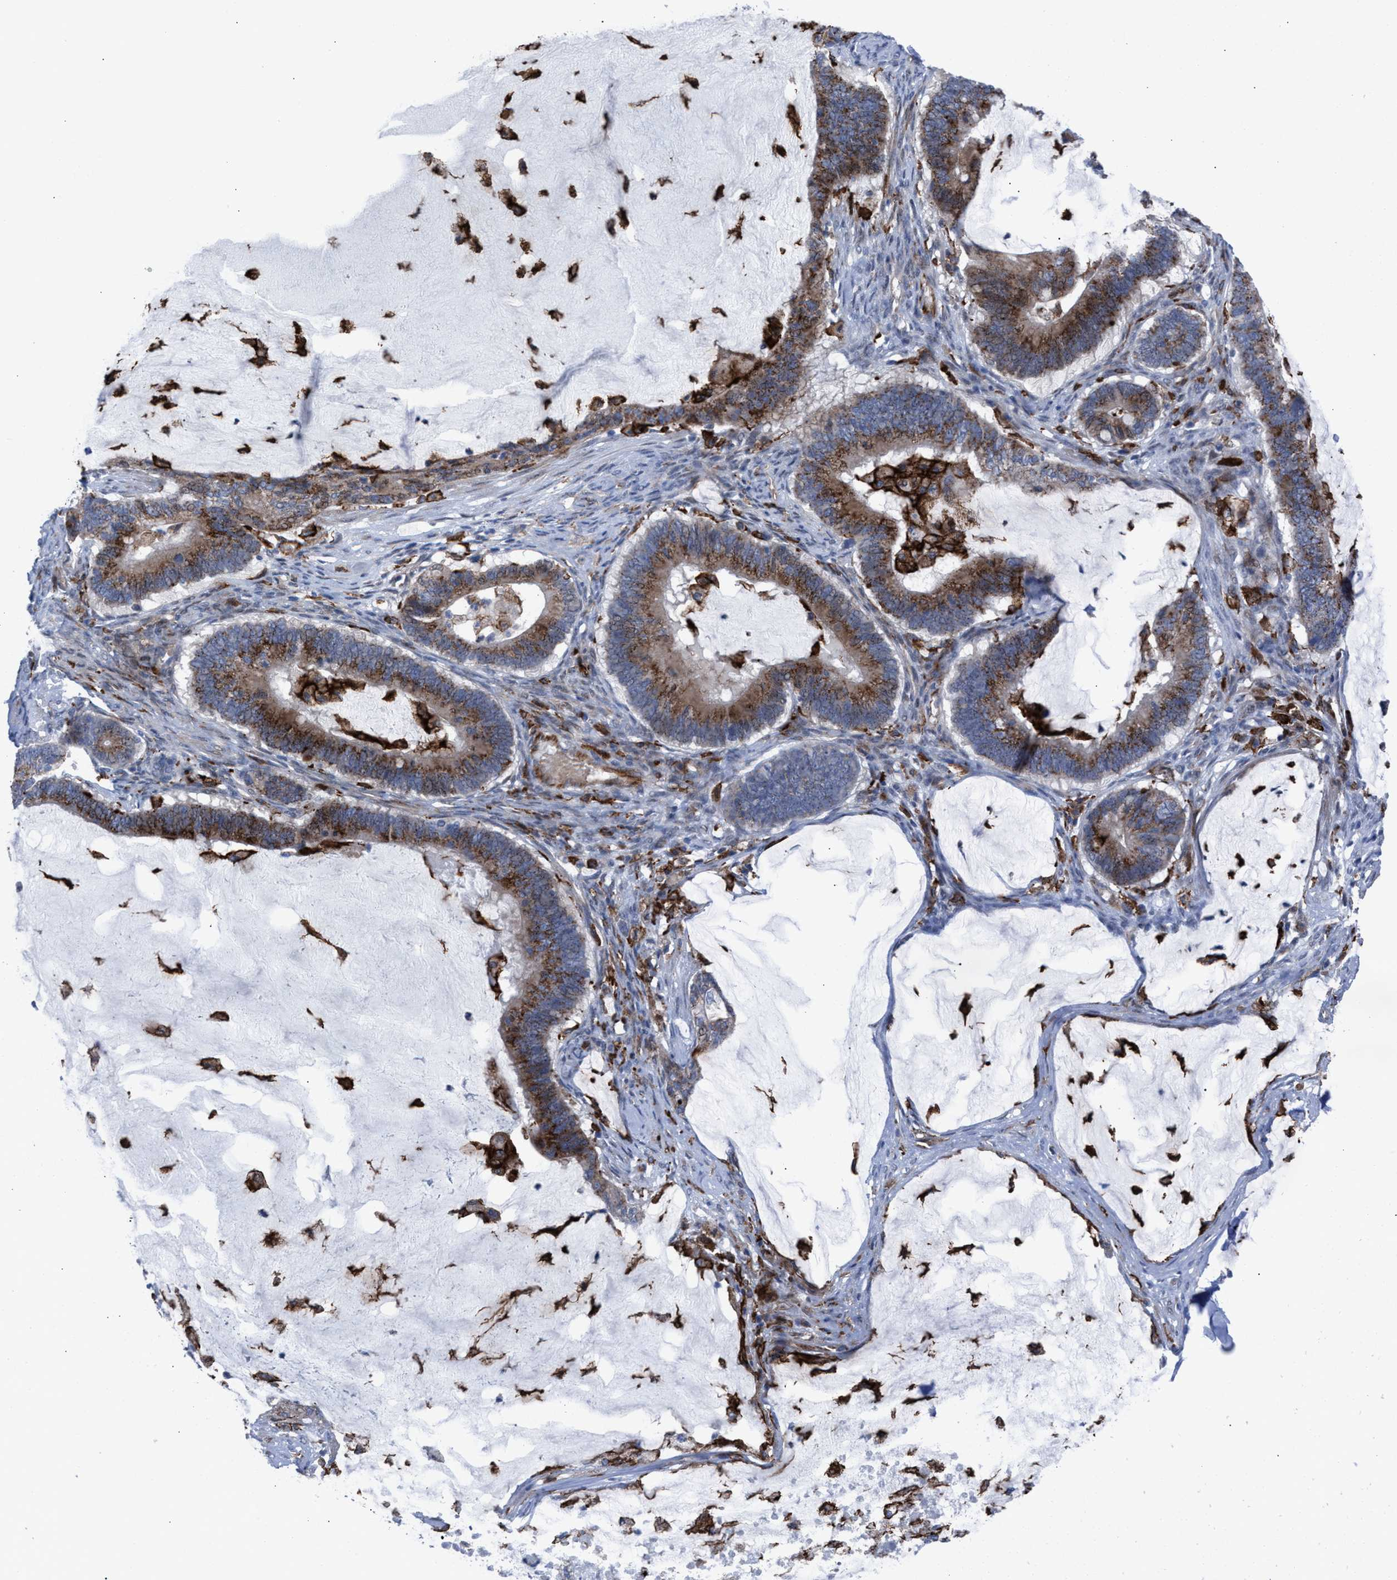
{"staining": {"intensity": "moderate", "quantity": "25%-75%", "location": "cytoplasmic/membranous"}, "tissue": "ovarian cancer", "cell_type": "Tumor cells", "image_type": "cancer", "snomed": [{"axis": "morphology", "description": "Cystadenocarcinoma, mucinous, NOS"}, {"axis": "topography", "description": "Ovary"}], "caption": "High-power microscopy captured an IHC photomicrograph of mucinous cystadenocarcinoma (ovarian), revealing moderate cytoplasmic/membranous staining in approximately 25%-75% of tumor cells. The staining was performed using DAB (3,3'-diaminobenzidine), with brown indicating positive protein expression. Nuclei are stained blue with hematoxylin.", "gene": "SLC47A1", "patient": {"sex": "female", "age": 61}}